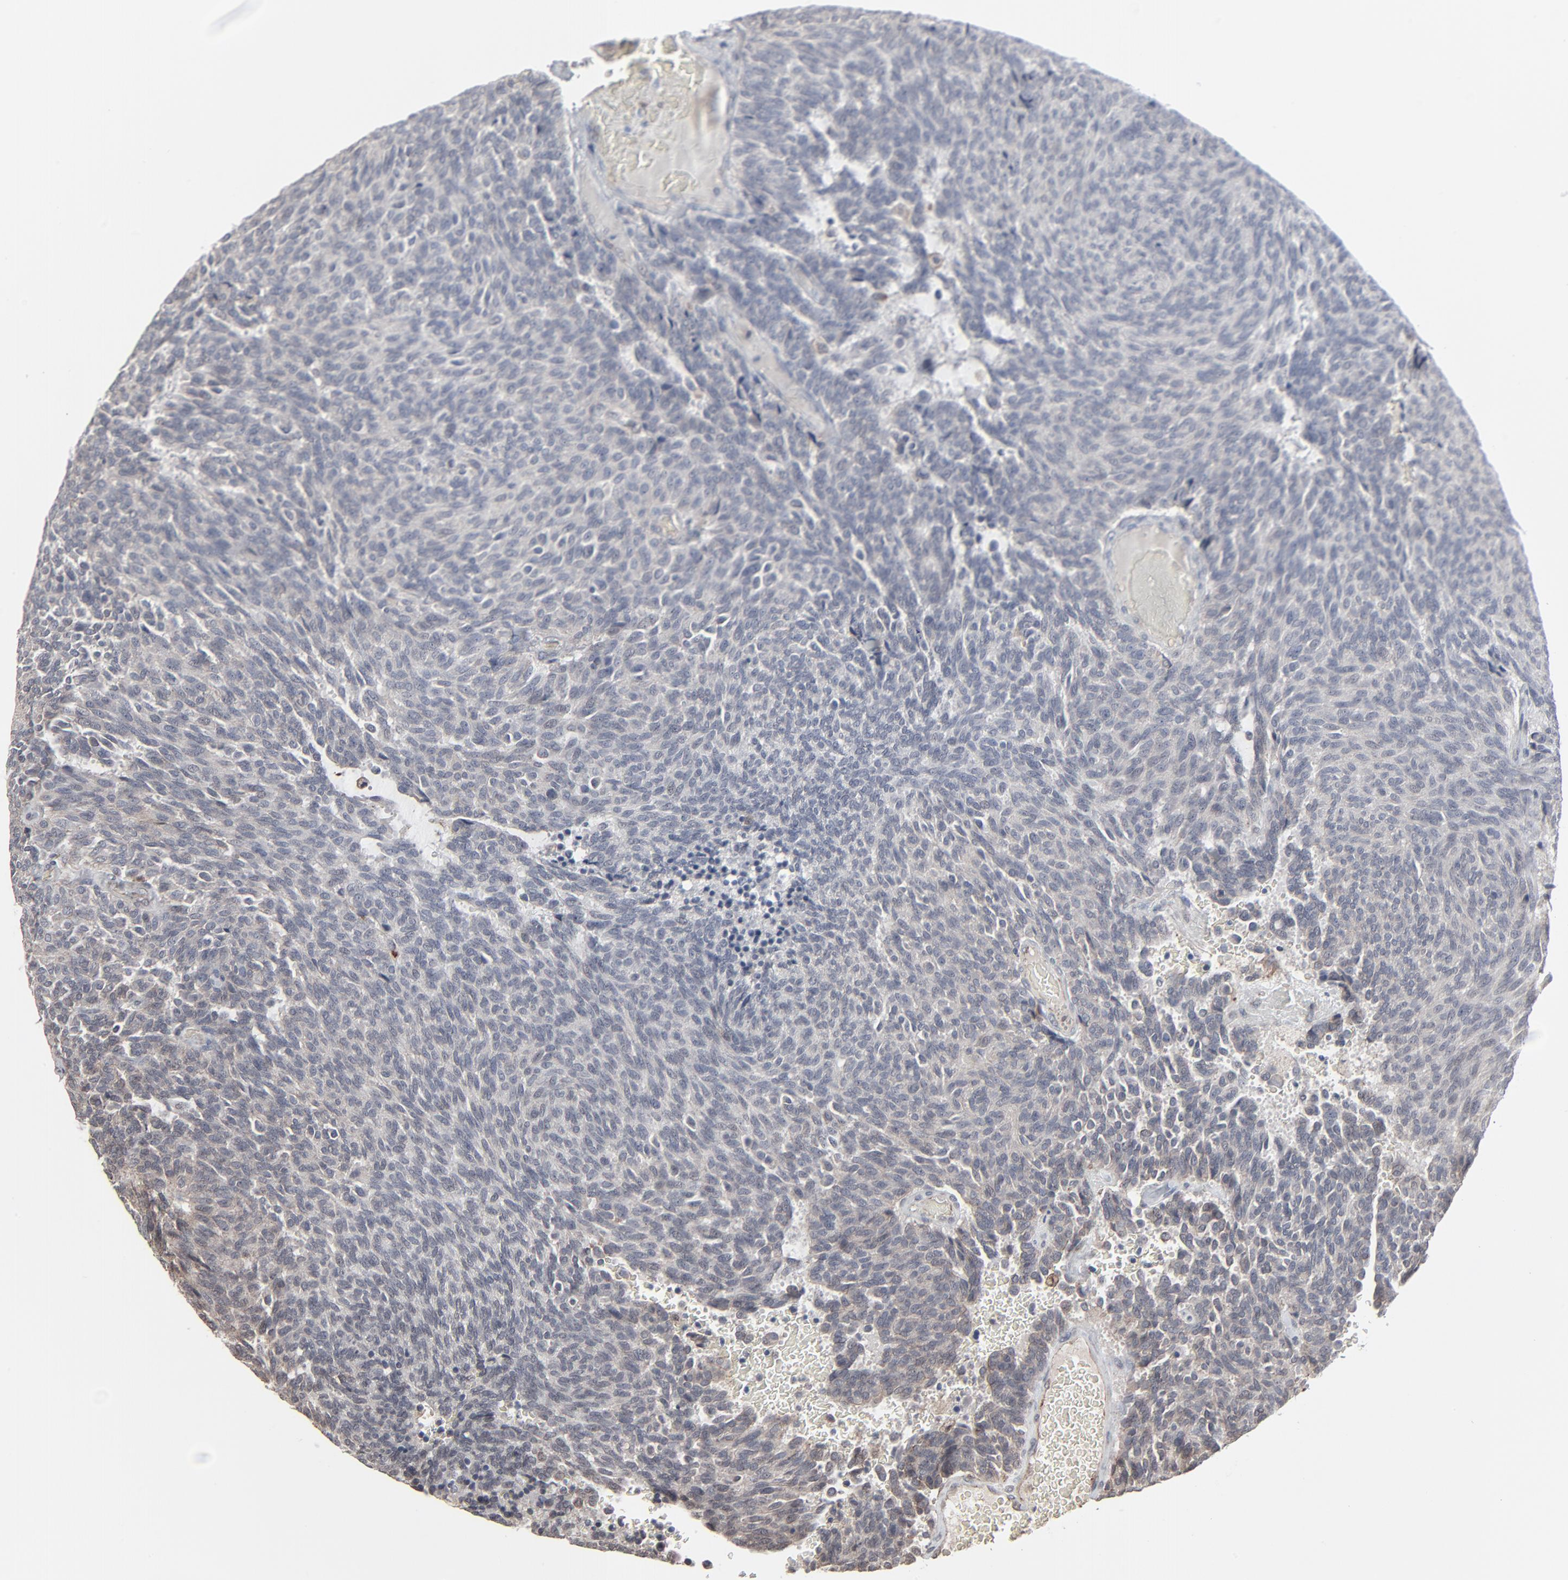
{"staining": {"intensity": "negative", "quantity": "none", "location": "none"}, "tissue": "carcinoid", "cell_type": "Tumor cells", "image_type": "cancer", "snomed": [{"axis": "morphology", "description": "Carcinoid, malignant, NOS"}, {"axis": "topography", "description": "Pancreas"}], "caption": "Tumor cells are negative for brown protein staining in carcinoid. (Brightfield microscopy of DAB immunohistochemistry at high magnification).", "gene": "CTNND1", "patient": {"sex": "female", "age": 54}}